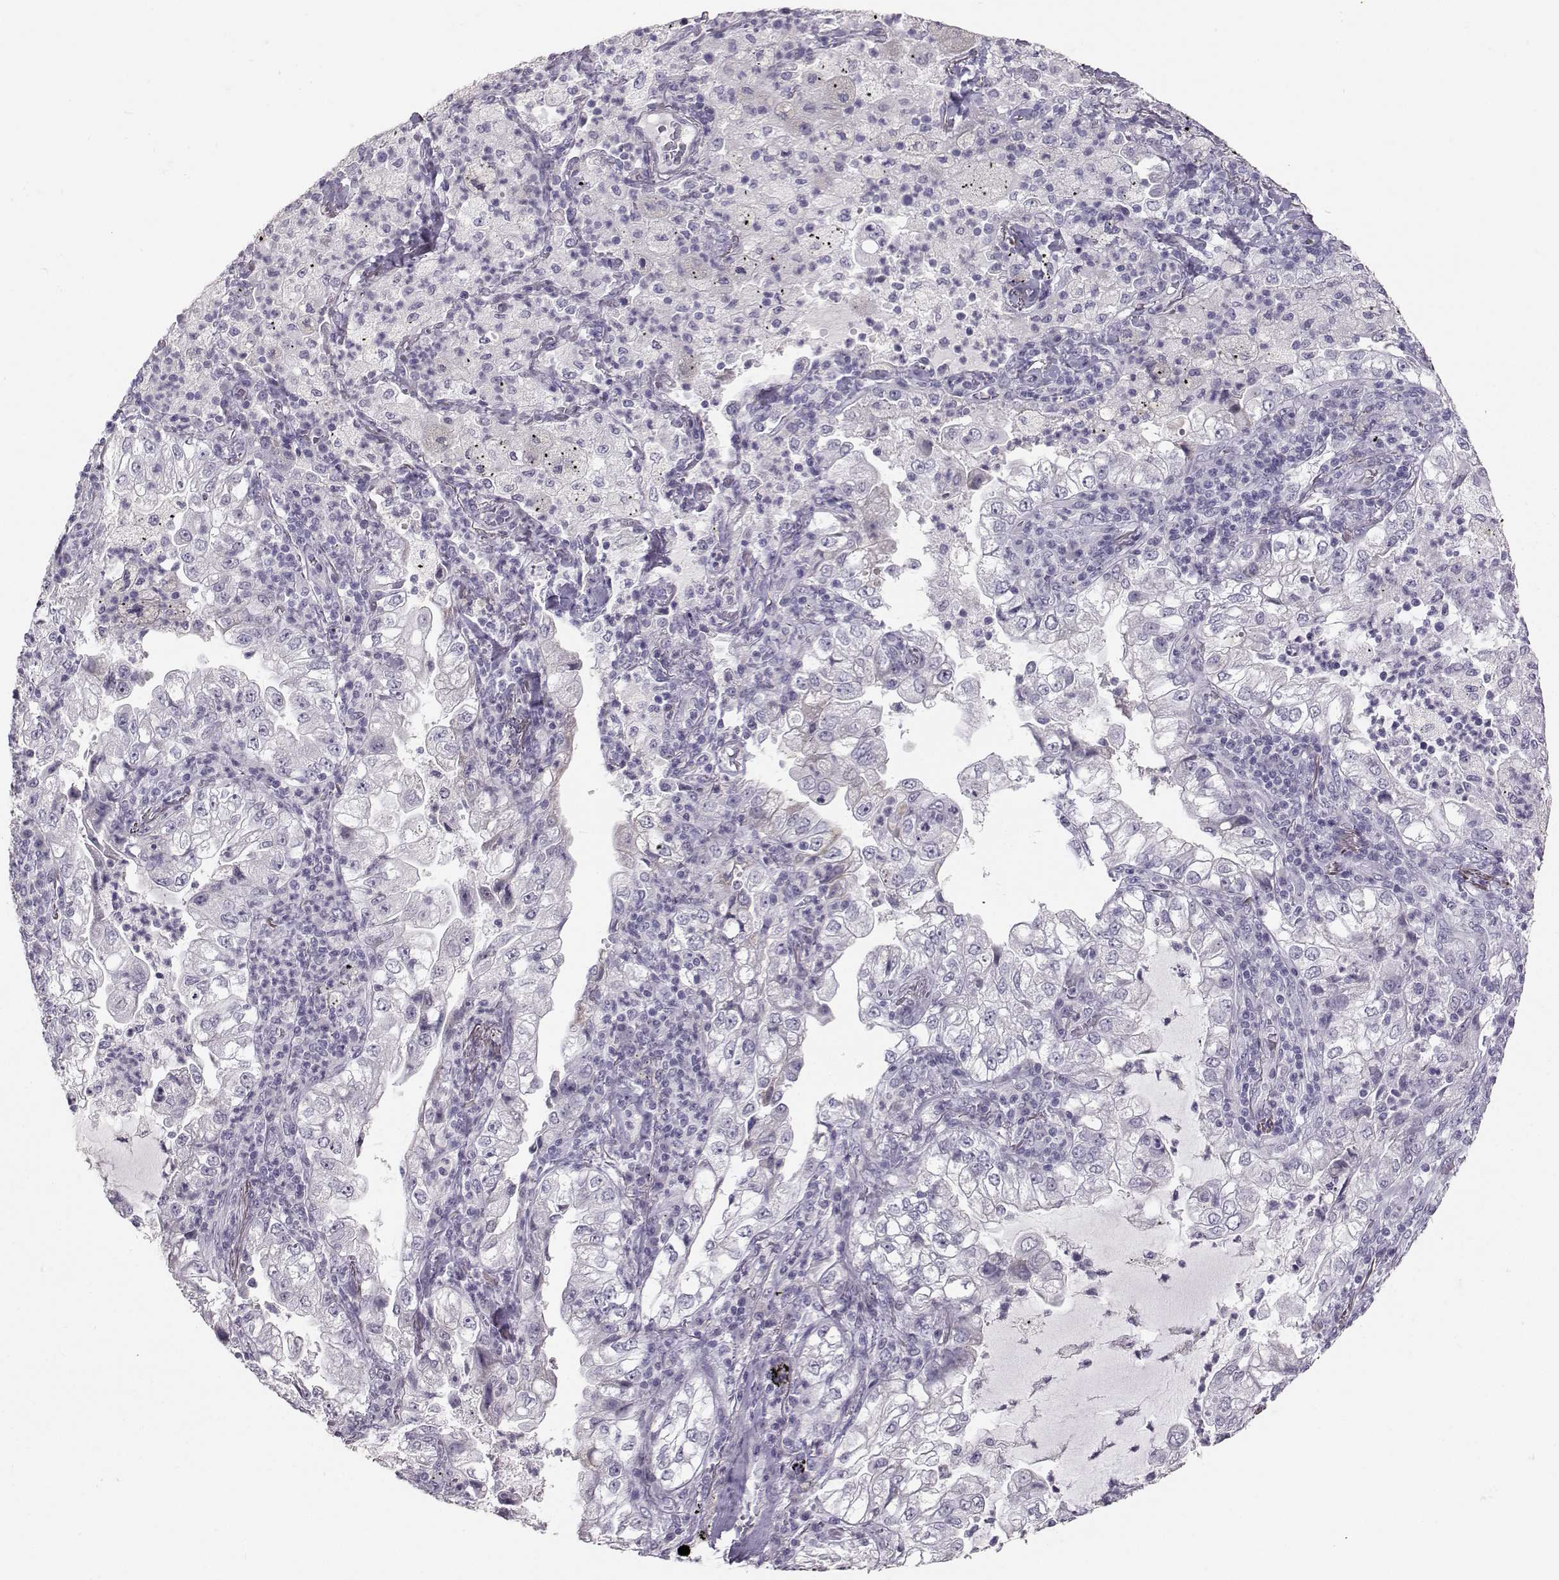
{"staining": {"intensity": "negative", "quantity": "none", "location": "none"}, "tissue": "lung cancer", "cell_type": "Tumor cells", "image_type": "cancer", "snomed": [{"axis": "morphology", "description": "Adenocarcinoma, NOS"}, {"axis": "topography", "description": "Lung"}], "caption": "This is an IHC histopathology image of human lung cancer (adenocarcinoma). There is no positivity in tumor cells.", "gene": "PKP2", "patient": {"sex": "female", "age": 73}}